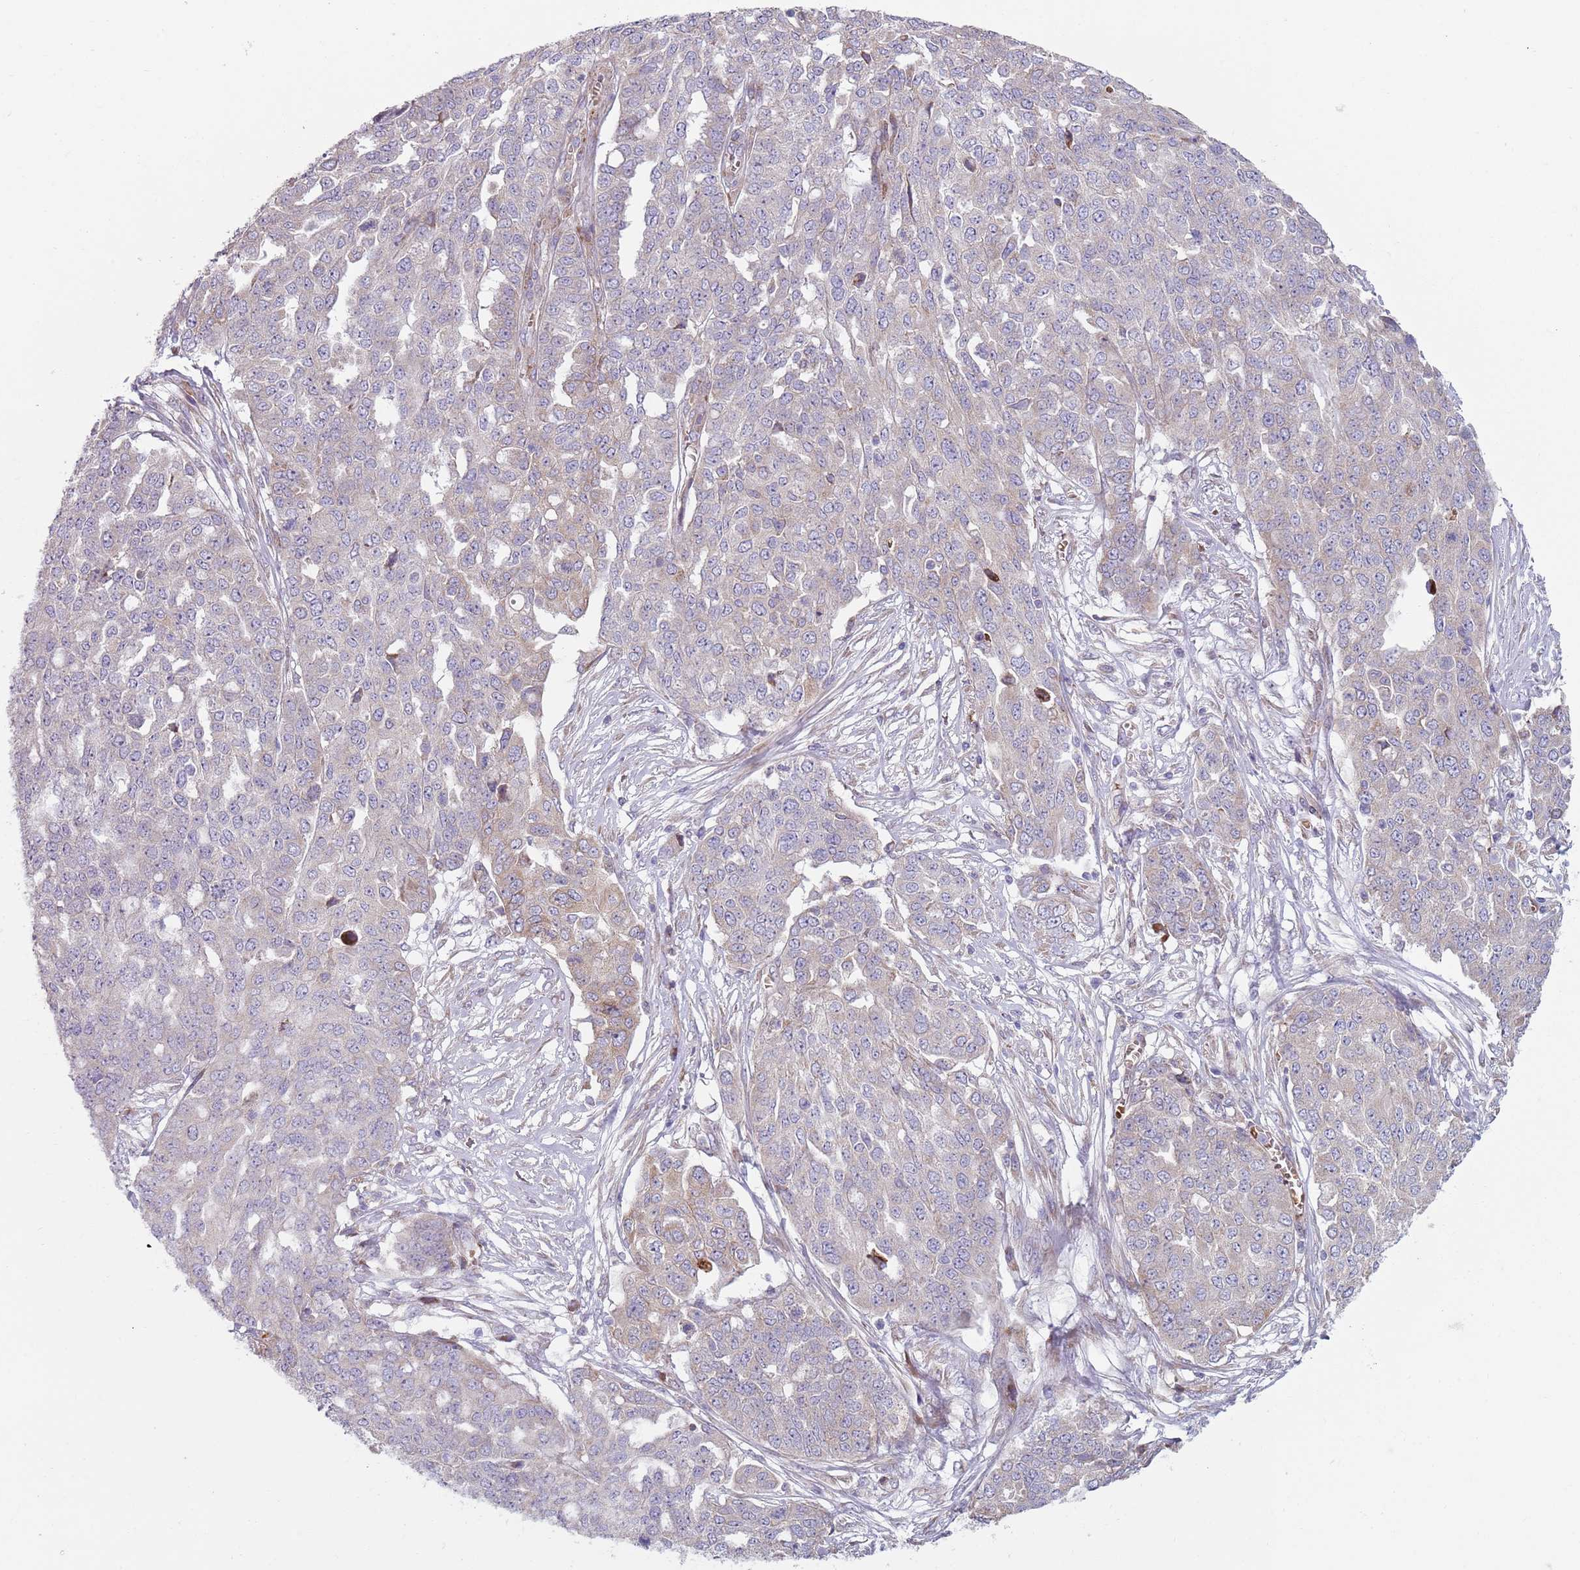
{"staining": {"intensity": "weak", "quantity": "<25%", "location": "cytoplasmic/membranous"}, "tissue": "ovarian cancer", "cell_type": "Tumor cells", "image_type": "cancer", "snomed": [{"axis": "morphology", "description": "Cystadenocarcinoma, serous, NOS"}, {"axis": "topography", "description": "Soft tissue"}, {"axis": "topography", "description": "Ovary"}], "caption": "Tumor cells show no significant expression in ovarian cancer.", "gene": "SPATA2", "patient": {"sex": "female", "age": 57}}